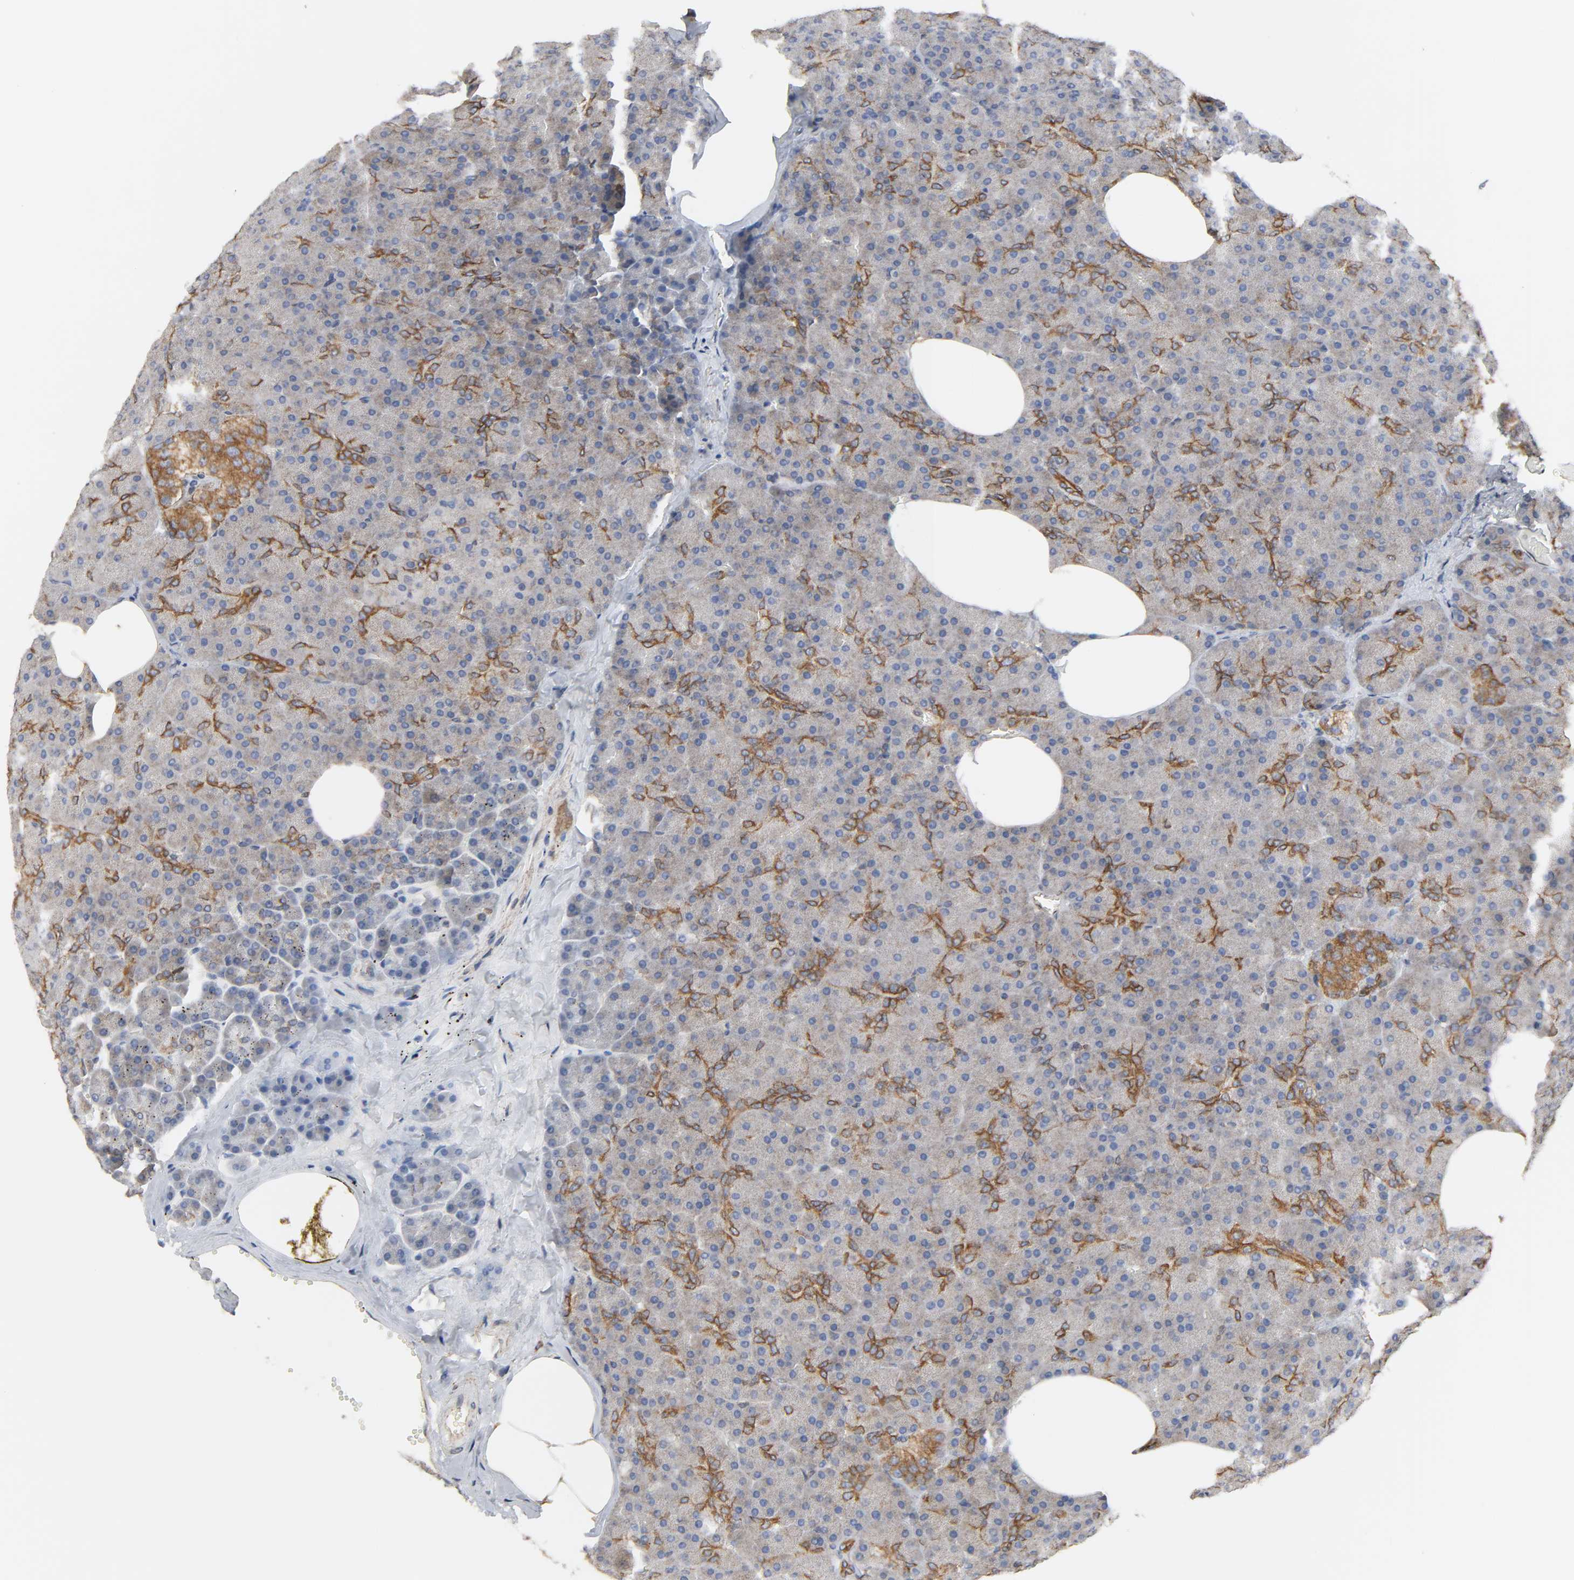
{"staining": {"intensity": "moderate", "quantity": ">75%", "location": "cytoplasmic/membranous"}, "tissue": "pancreas", "cell_type": "Exocrine glandular cells", "image_type": "normal", "snomed": [{"axis": "morphology", "description": "Normal tissue, NOS"}, {"axis": "topography", "description": "Pancreas"}], "caption": "An image of human pancreas stained for a protein shows moderate cytoplasmic/membranous brown staining in exocrine glandular cells.", "gene": "POR", "patient": {"sex": "female", "age": 35}}